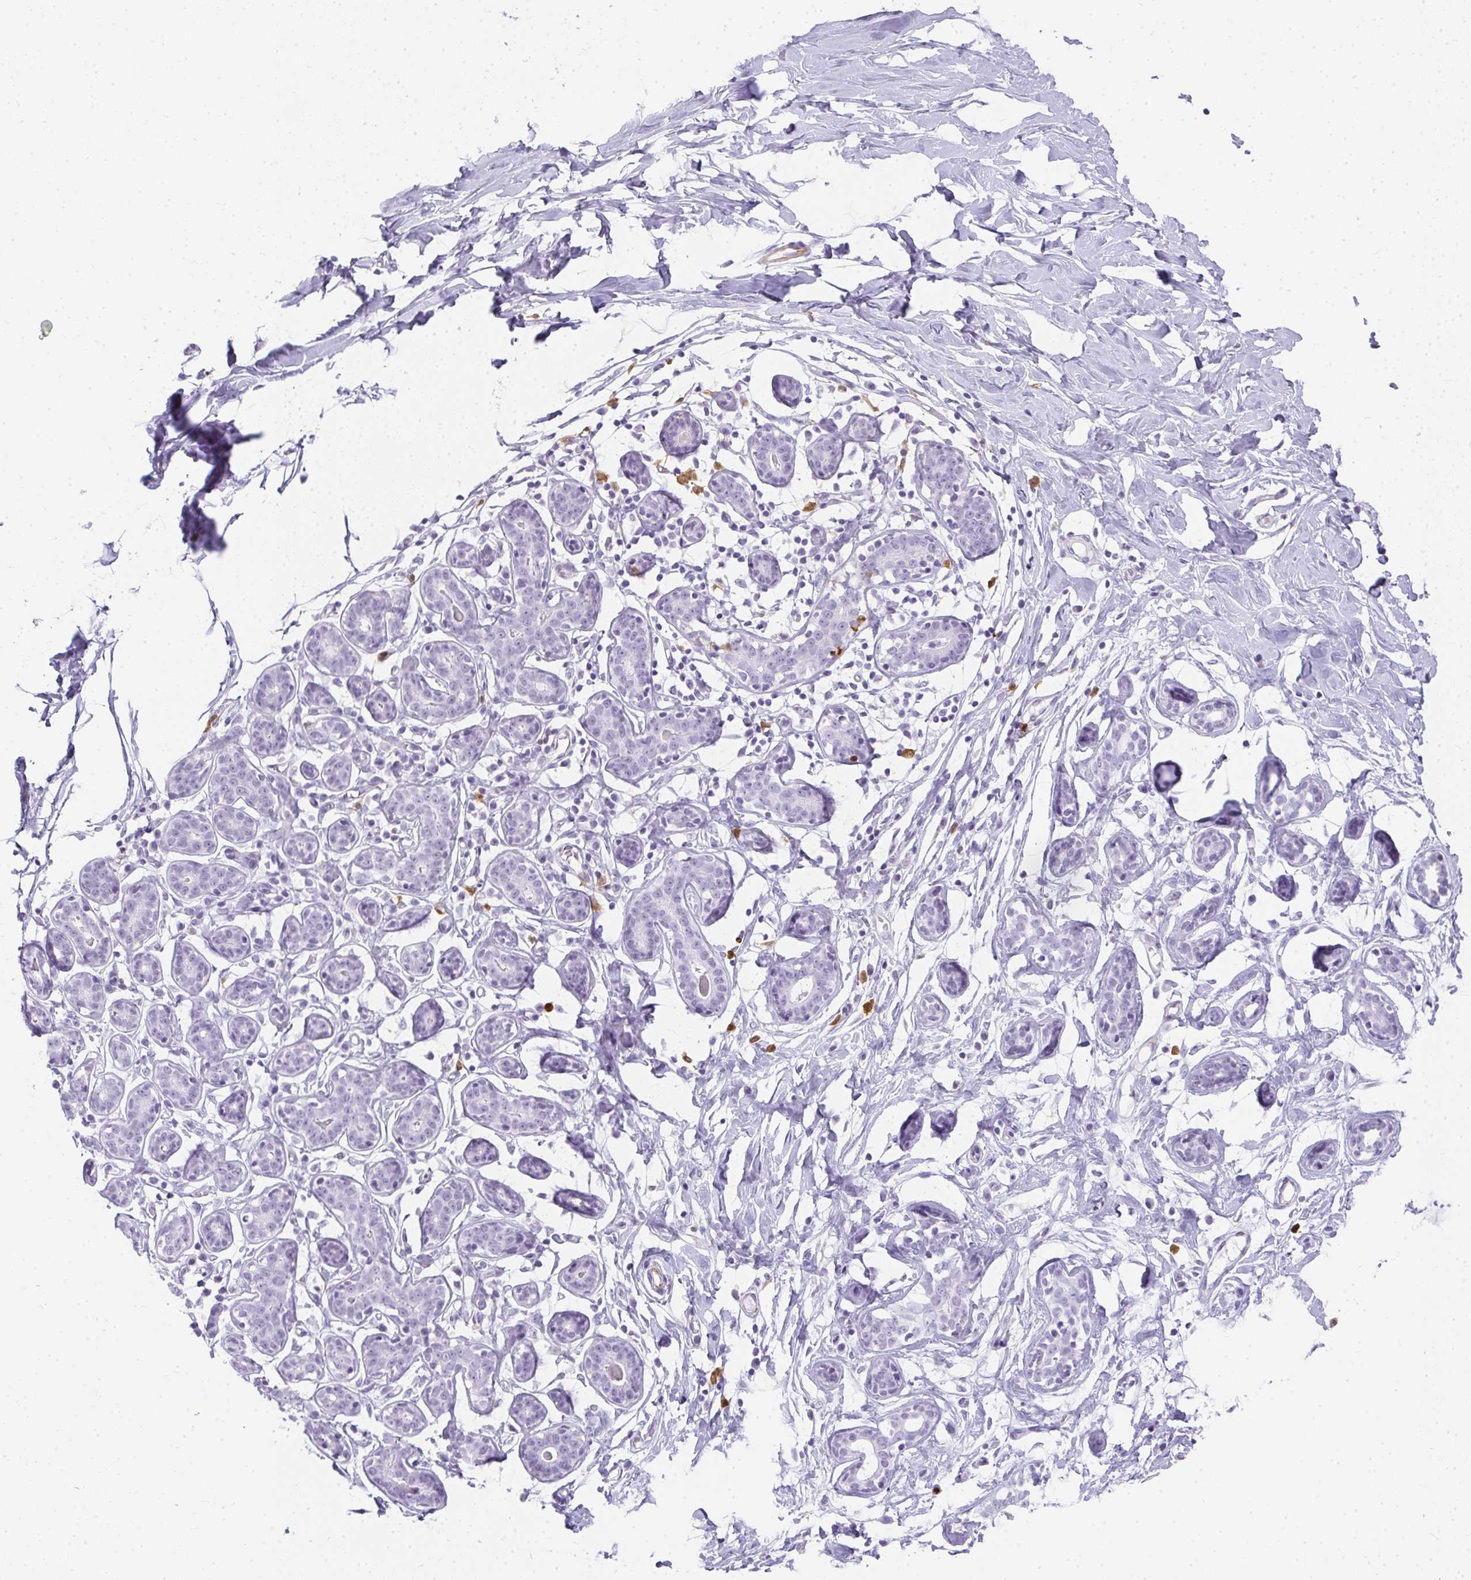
{"staining": {"intensity": "negative", "quantity": "none", "location": "none"}, "tissue": "breast", "cell_type": "Adipocytes", "image_type": "normal", "snomed": [{"axis": "morphology", "description": "Normal tissue, NOS"}, {"axis": "topography", "description": "Breast"}], "caption": "Adipocytes are negative for brown protein staining in benign breast. The staining was performed using DAB to visualize the protein expression in brown, while the nuclei were stained in blue with hematoxylin (Magnification: 20x).", "gene": "HK3", "patient": {"sex": "female", "age": 27}}